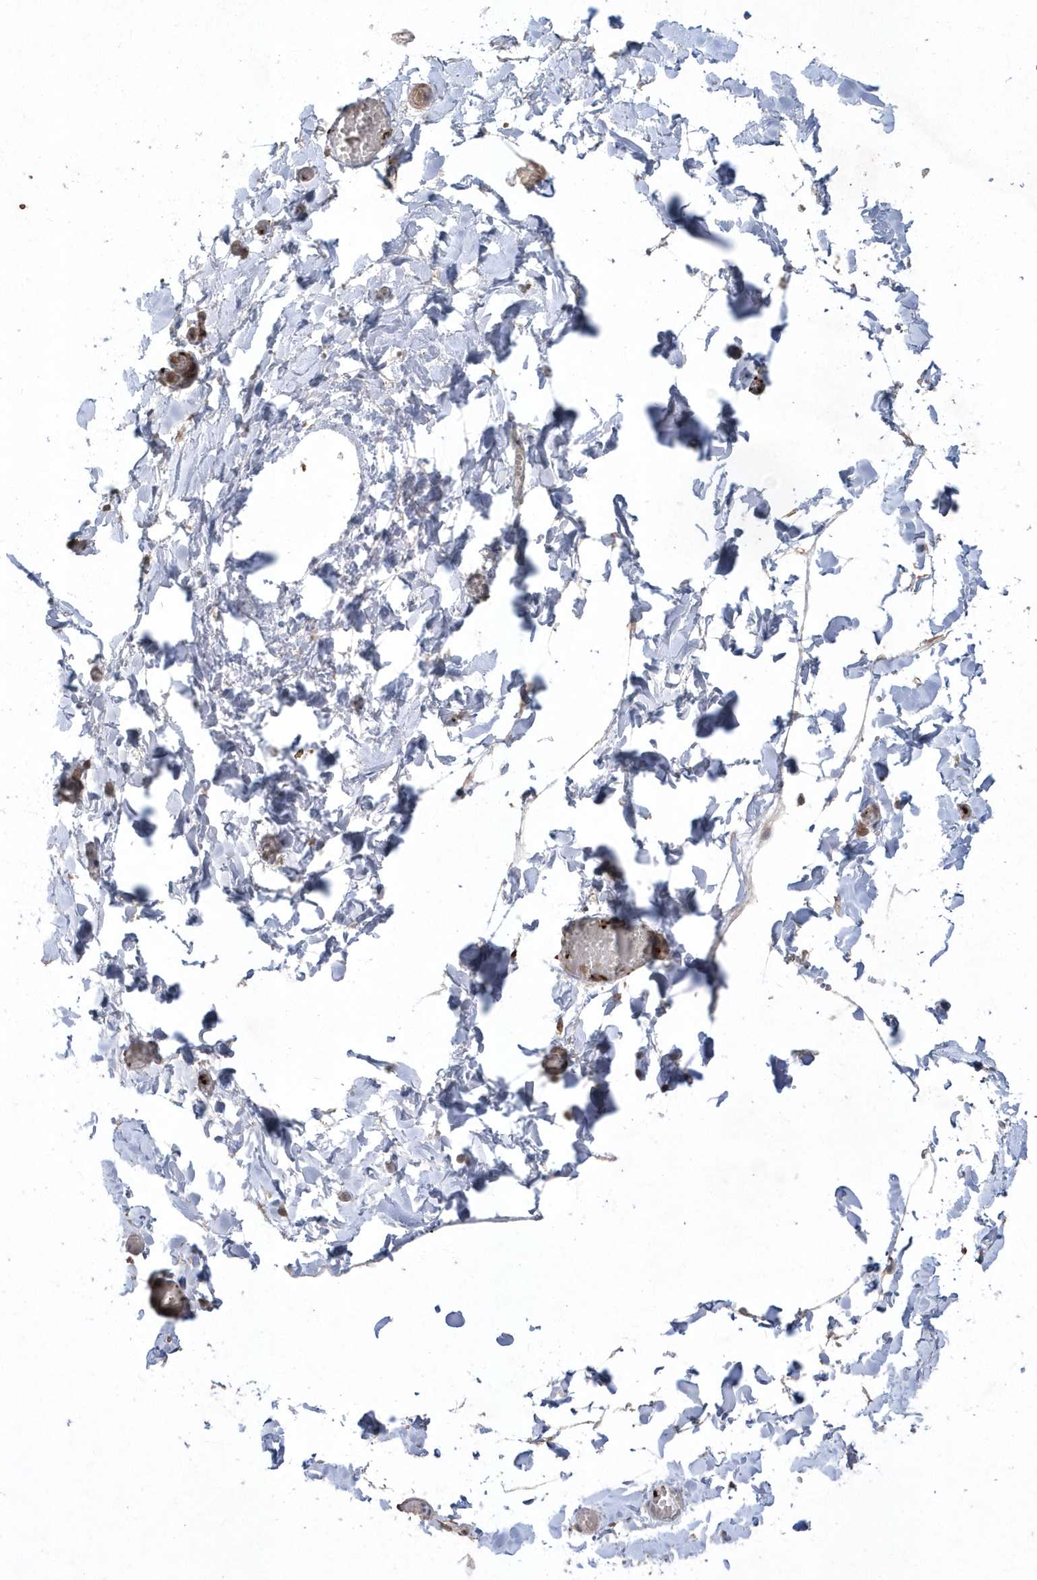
{"staining": {"intensity": "weak", "quantity": ">75%", "location": "cytoplasmic/membranous"}, "tissue": "soft tissue", "cell_type": "Fibroblasts", "image_type": "normal", "snomed": [{"axis": "morphology", "description": "Normal tissue, NOS"}, {"axis": "topography", "description": "Gallbladder"}, {"axis": "topography", "description": "Peripheral nerve tissue"}], "caption": "Benign soft tissue was stained to show a protein in brown. There is low levels of weak cytoplasmic/membranous expression in about >75% of fibroblasts. Immunohistochemistry (ihc) stains the protein of interest in brown and the nuclei are stained blue.", "gene": "ACYP1", "patient": {"sex": "male", "age": 38}}